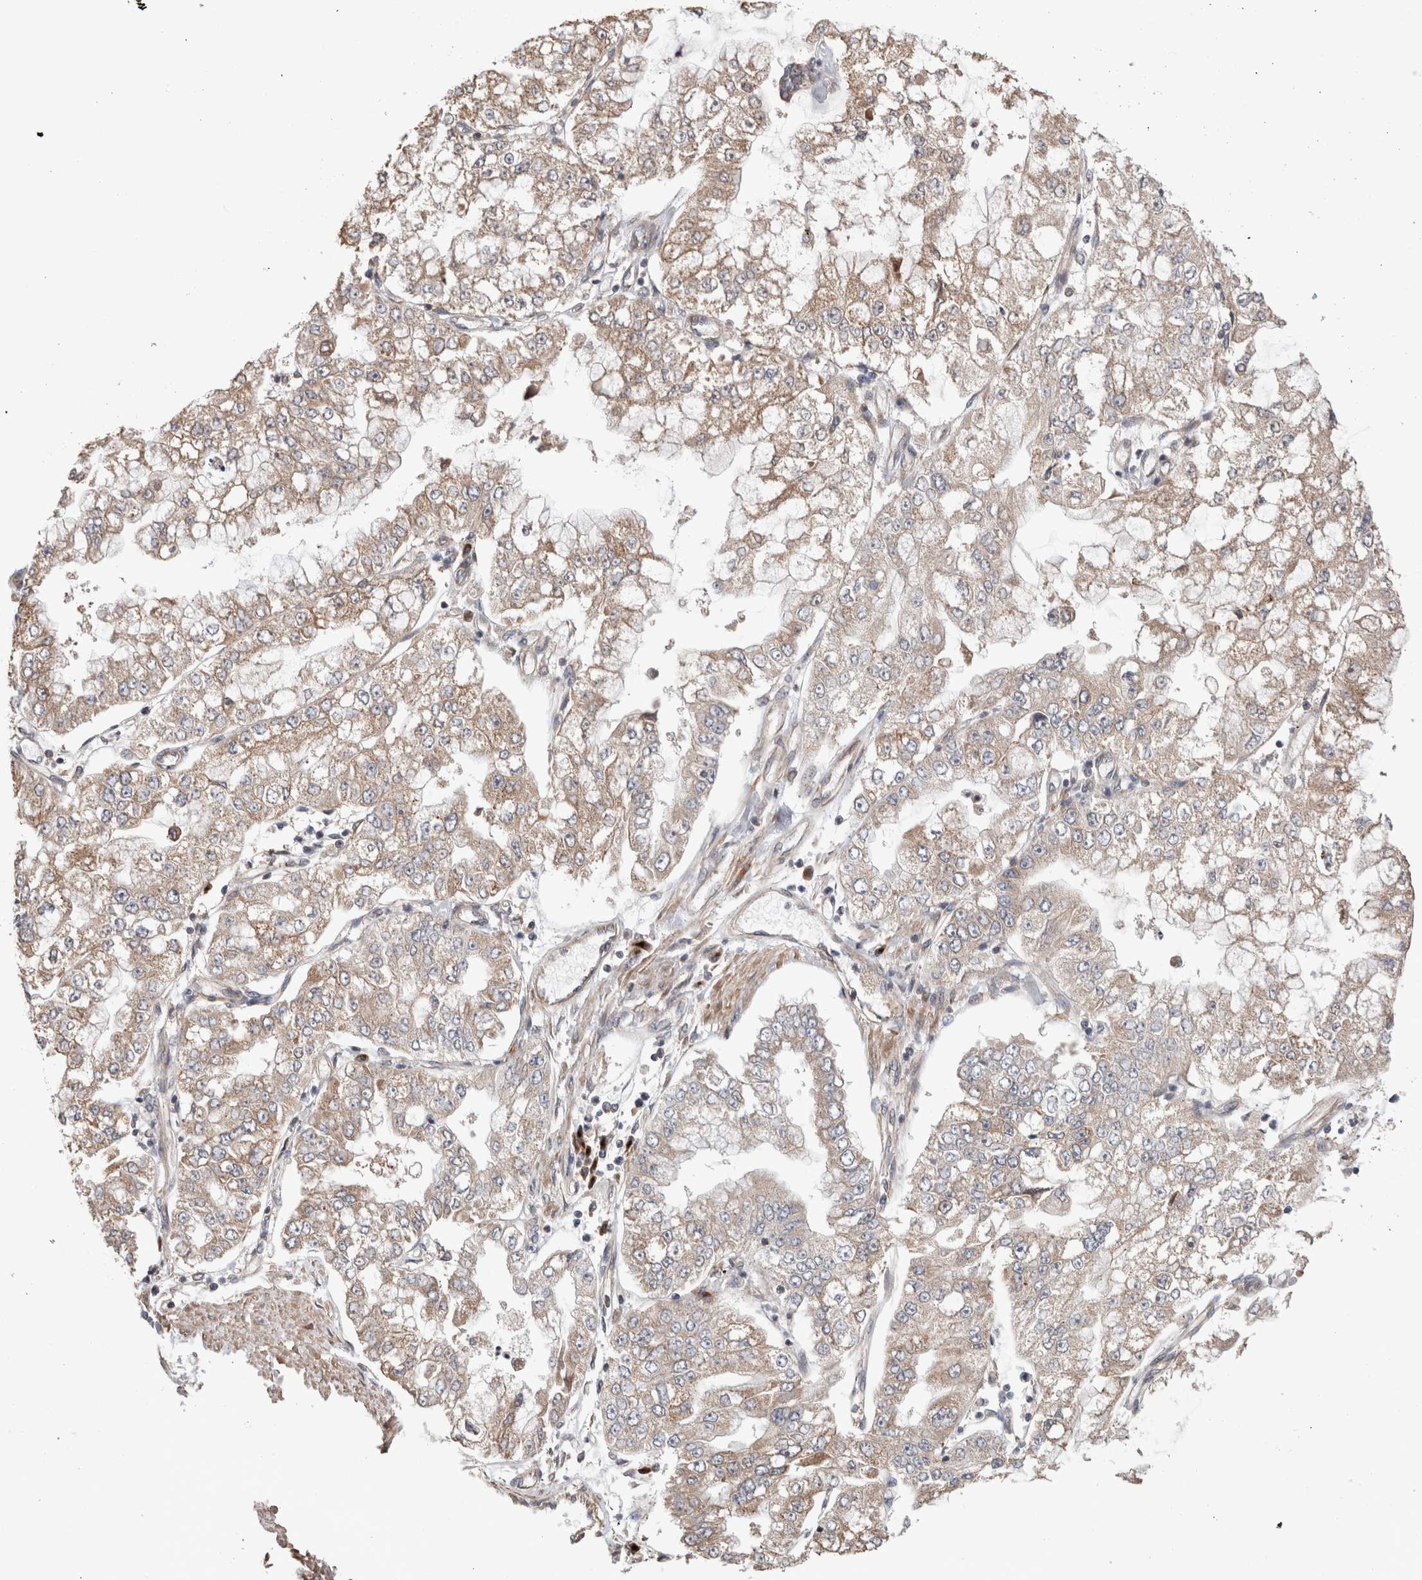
{"staining": {"intensity": "moderate", "quantity": ">75%", "location": "cytoplasmic/membranous"}, "tissue": "stomach cancer", "cell_type": "Tumor cells", "image_type": "cancer", "snomed": [{"axis": "morphology", "description": "Adenocarcinoma, NOS"}, {"axis": "topography", "description": "Stomach"}], "caption": "Approximately >75% of tumor cells in human stomach cancer reveal moderate cytoplasmic/membranous protein staining as visualized by brown immunohistochemical staining.", "gene": "TRIM5", "patient": {"sex": "male", "age": 76}}